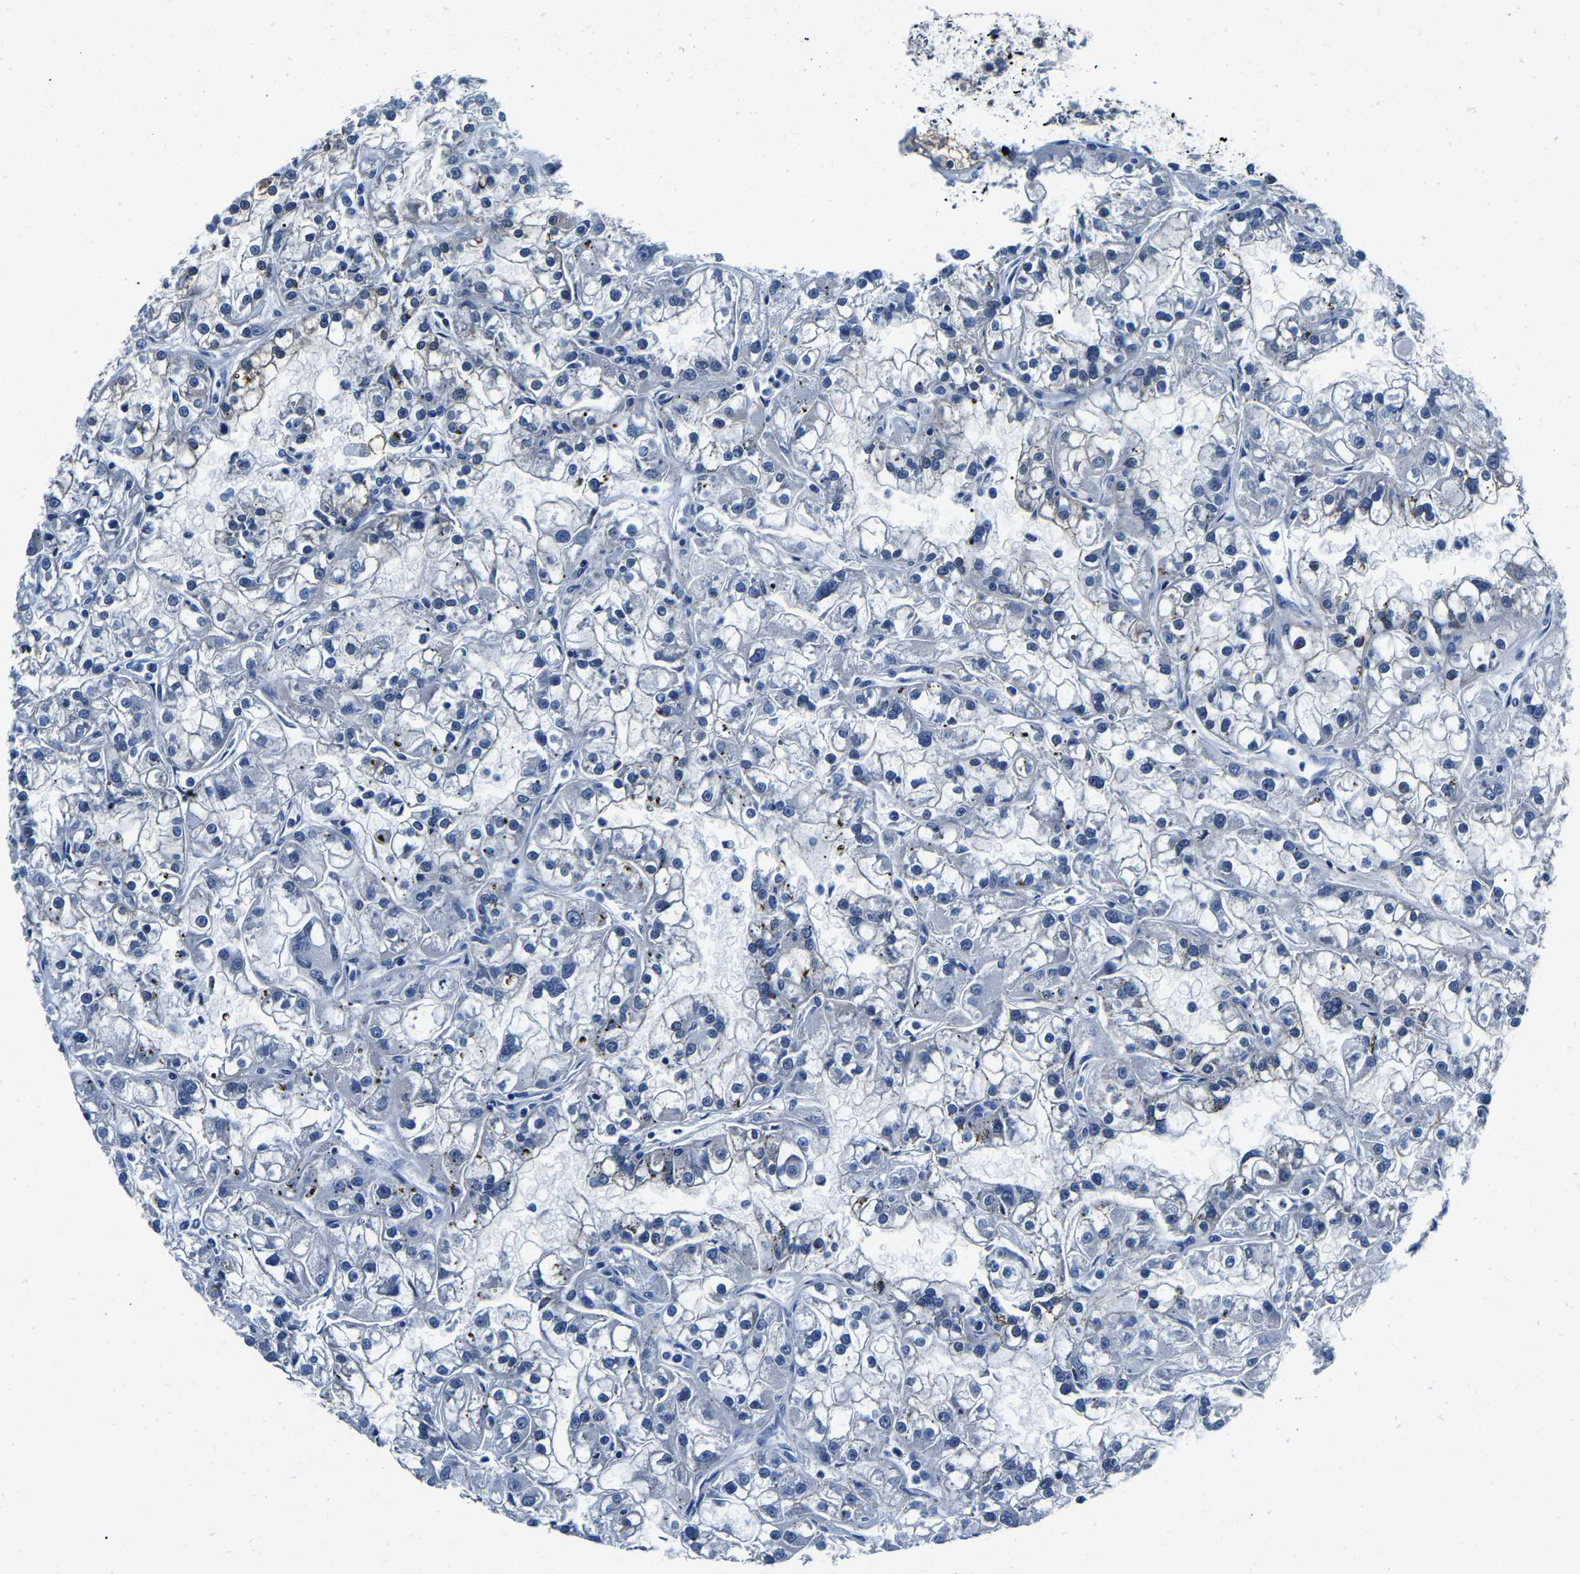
{"staining": {"intensity": "negative", "quantity": "none", "location": "none"}, "tissue": "renal cancer", "cell_type": "Tumor cells", "image_type": "cancer", "snomed": [{"axis": "morphology", "description": "Adenocarcinoma, NOS"}, {"axis": "topography", "description": "Kidney"}], "caption": "High magnification brightfield microscopy of adenocarcinoma (renal) stained with DAB (brown) and counterstained with hematoxylin (blue): tumor cells show no significant positivity. Brightfield microscopy of IHC stained with DAB (brown) and hematoxylin (blue), captured at high magnification.", "gene": "ACO1", "patient": {"sex": "female", "age": 52}}